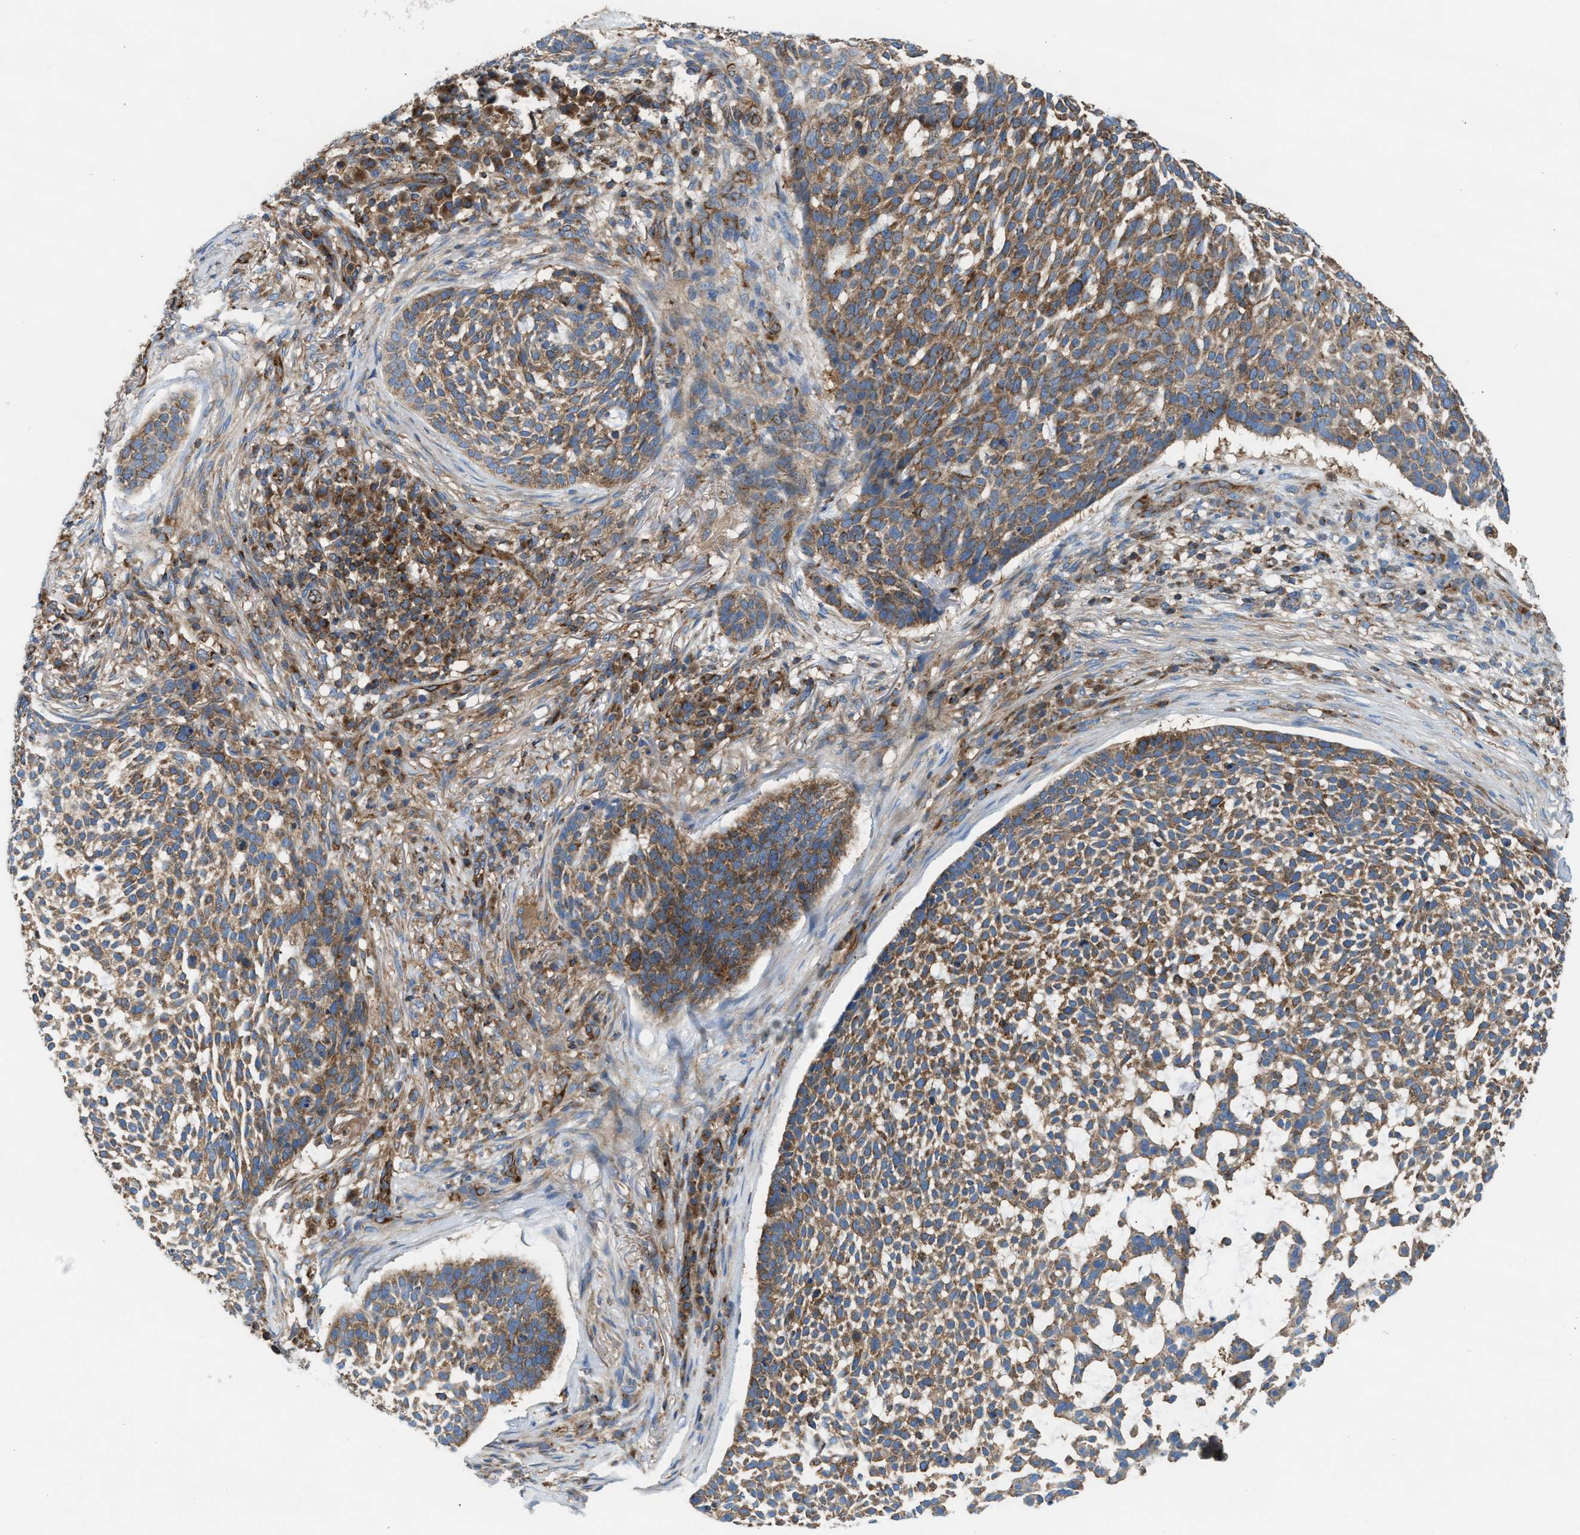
{"staining": {"intensity": "moderate", "quantity": ">75%", "location": "cytoplasmic/membranous"}, "tissue": "skin cancer", "cell_type": "Tumor cells", "image_type": "cancer", "snomed": [{"axis": "morphology", "description": "Basal cell carcinoma"}, {"axis": "topography", "description": "Skin"}], "caption": "Moderate cytoplasmic/membranous protein staining is present in about >75% of tumor cells in basal cell carcinoma (skin).", "gene": "TBC1D15", "patient": {"sex": "female", "age": 64}}